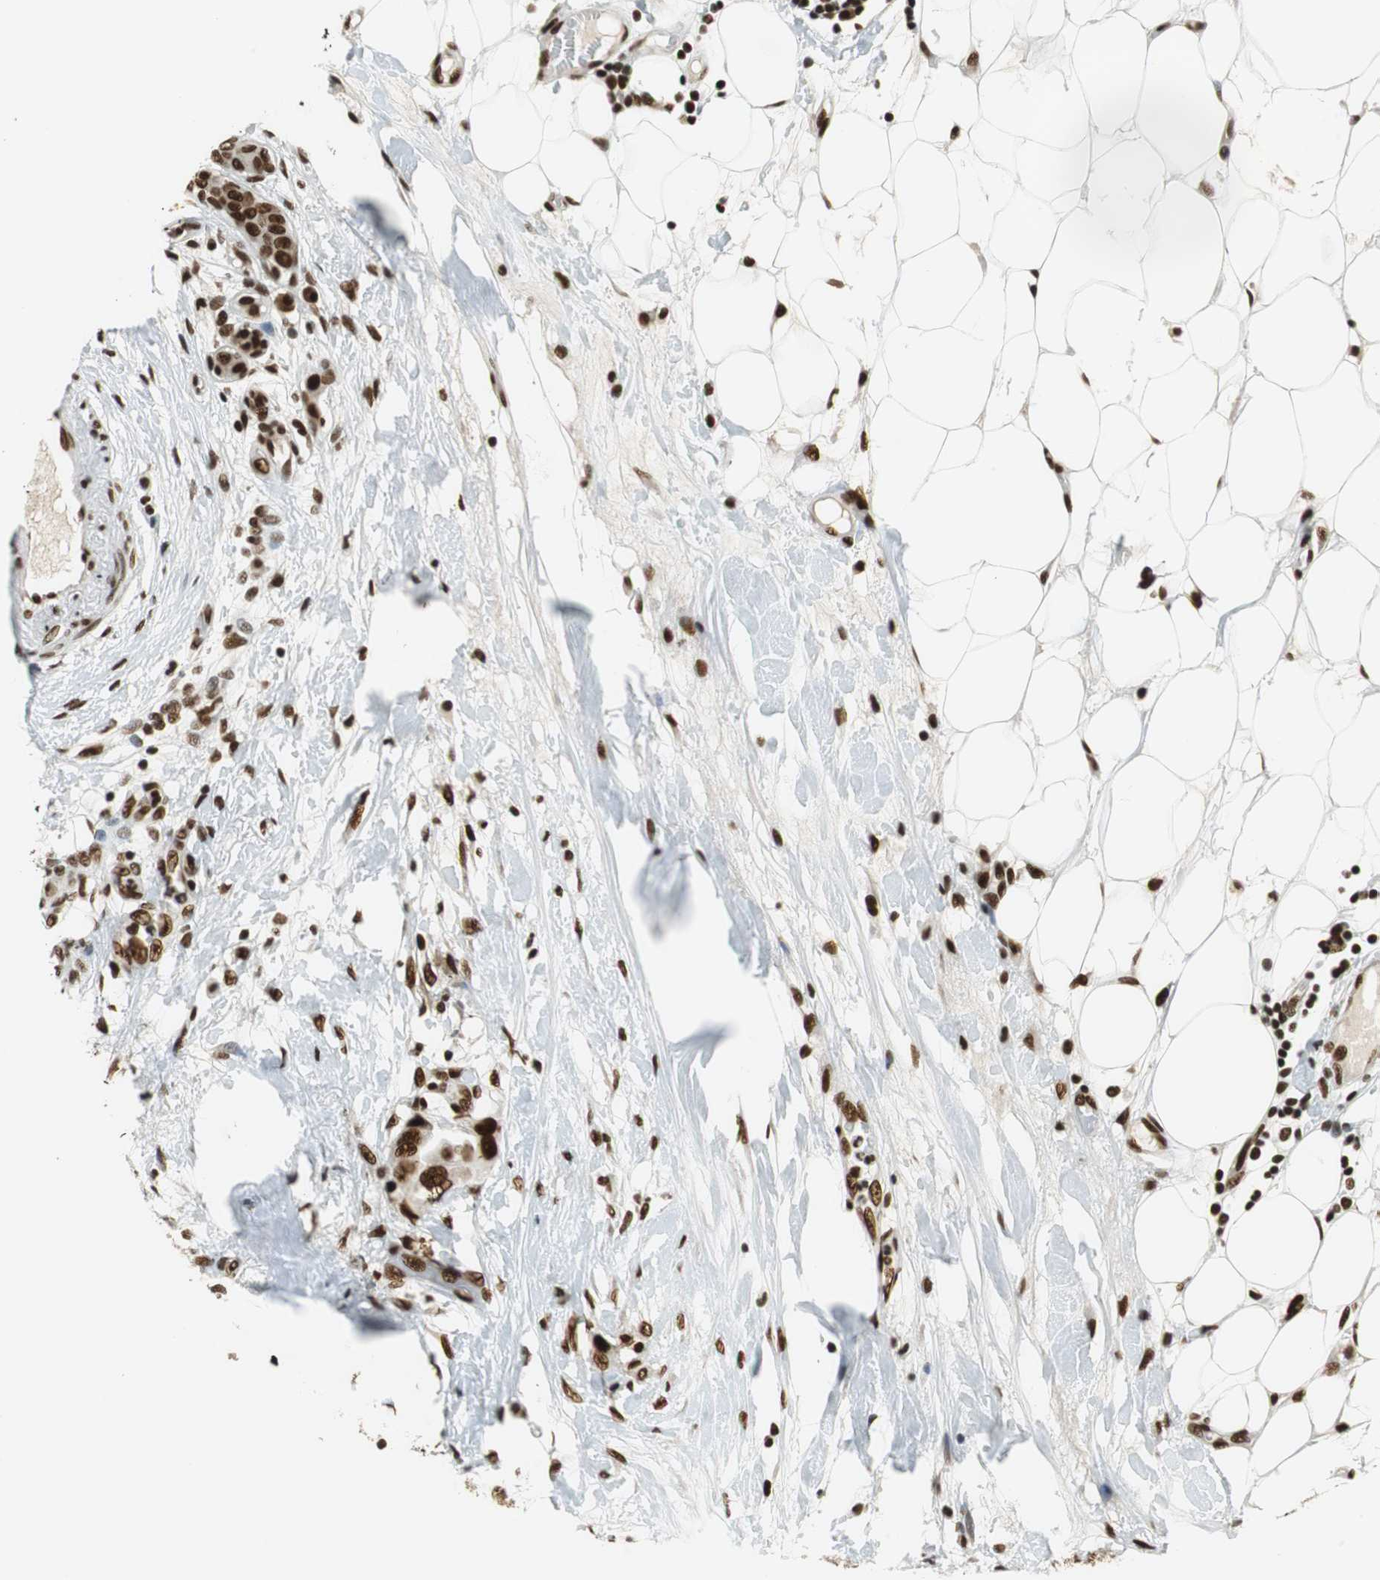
{"staining": {"intensity": "strong", "quantity": ">75%", "location": "nuclear"}, "tissue": "breast cancer", "cell_type": "Tumor cells", "image_type": "cancer", "snomed": [{"axis": "morphology", "description": "Duct carcinoma"}, {"axis": "topography", "description": "Breast"}], "caption": "Breast cancer stained for a protein demonstrates strong nuclear positivity in tumor cells.", "gene": "PRKDC", "patient": {"sex": "female", "age": 40}}